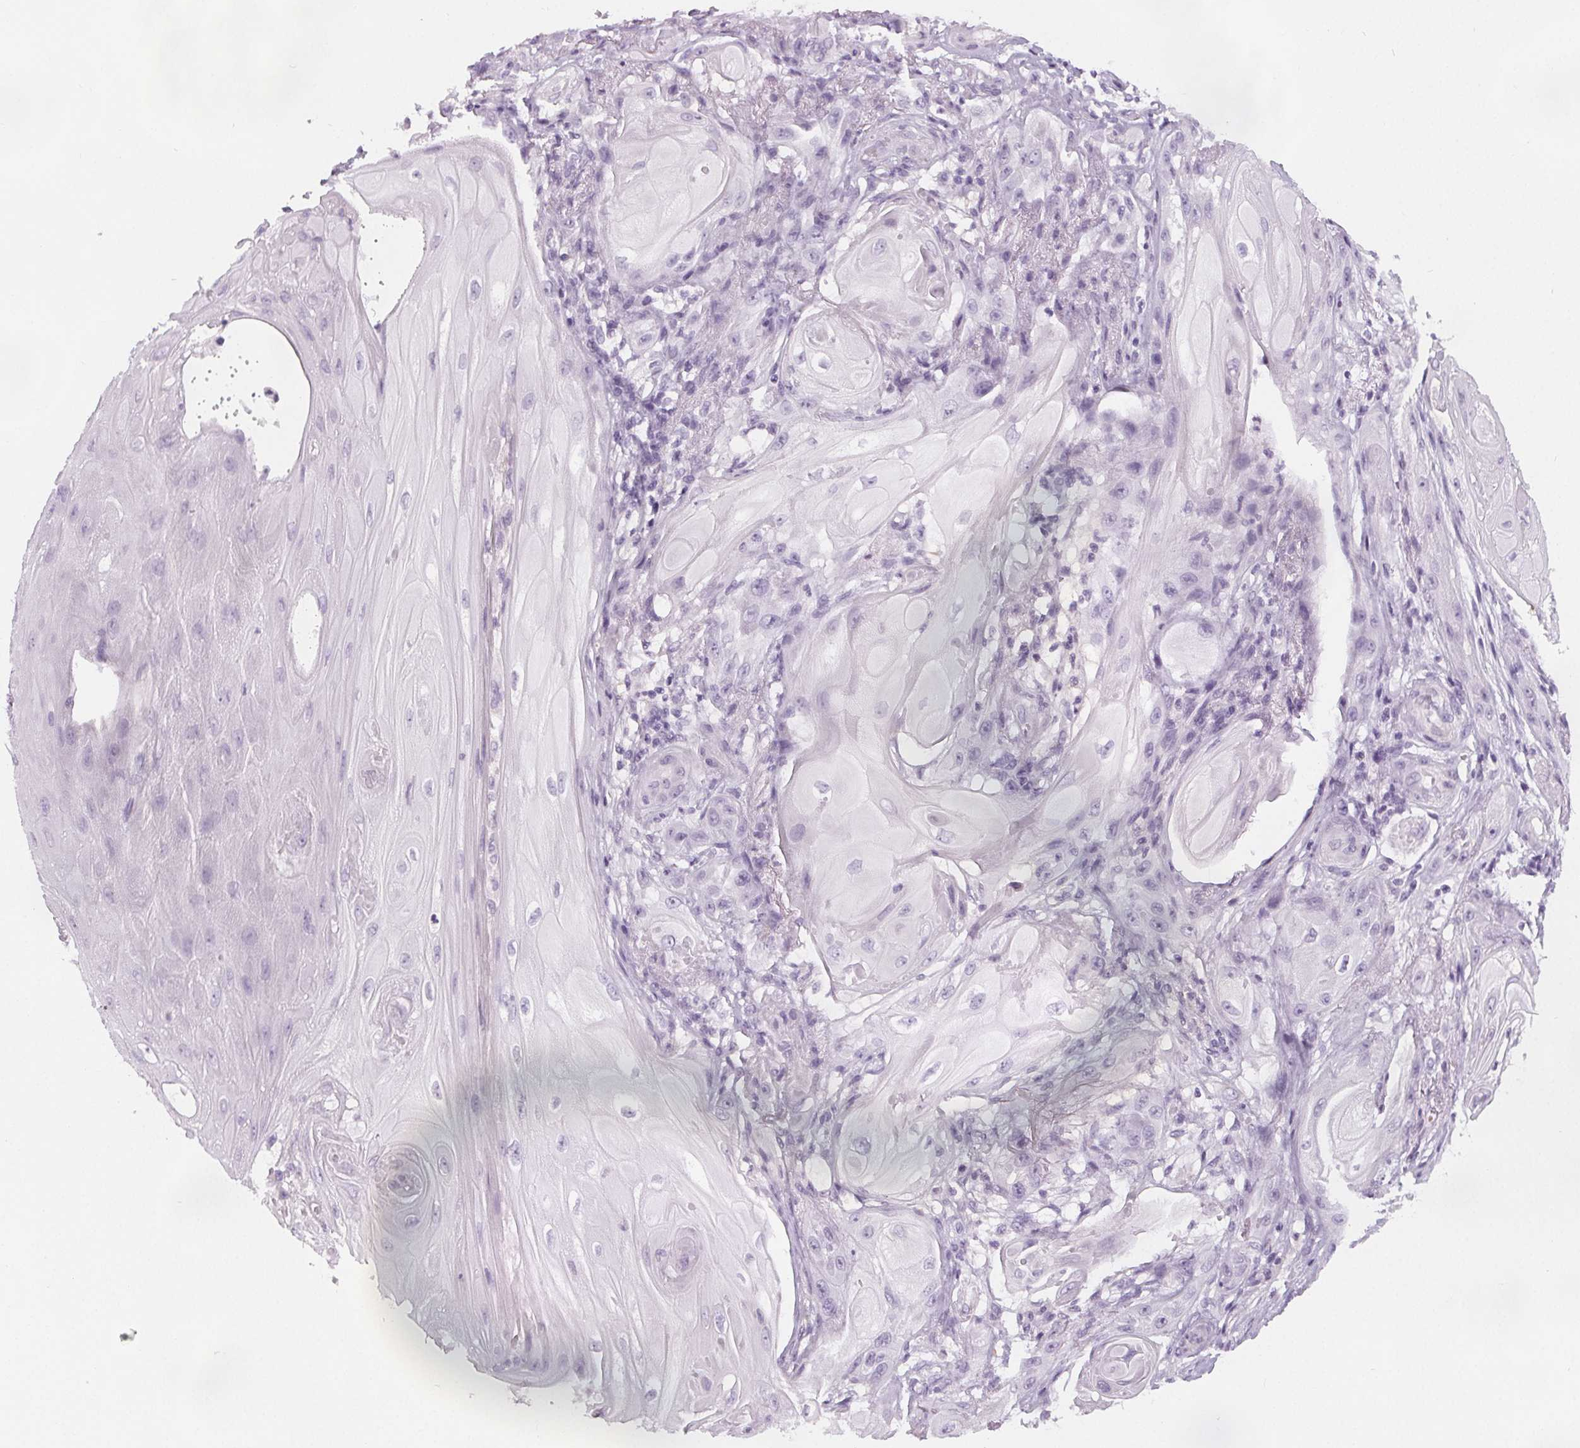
{"staining": {"intensity": "negative", "quantity": "none", "location": "none"}, "tissue": "skin cancer", "cell_type": "Tumor cells", "image_type": "cancer", "snomed": [{"axis": "morphology", "description": "Squamous cell carcinoma, NOS"}, {"axis": "topography", "description": "Skin"}], "caption": "Immunohistochemistry micrograph of neoplastic tissue: human squamous cell carcinoma (skin) stained with DAB exhibits no significant protein expression in tumor cells.", "gene": "SLC5A12", "patient": {"sex": "male", "age": 62}}